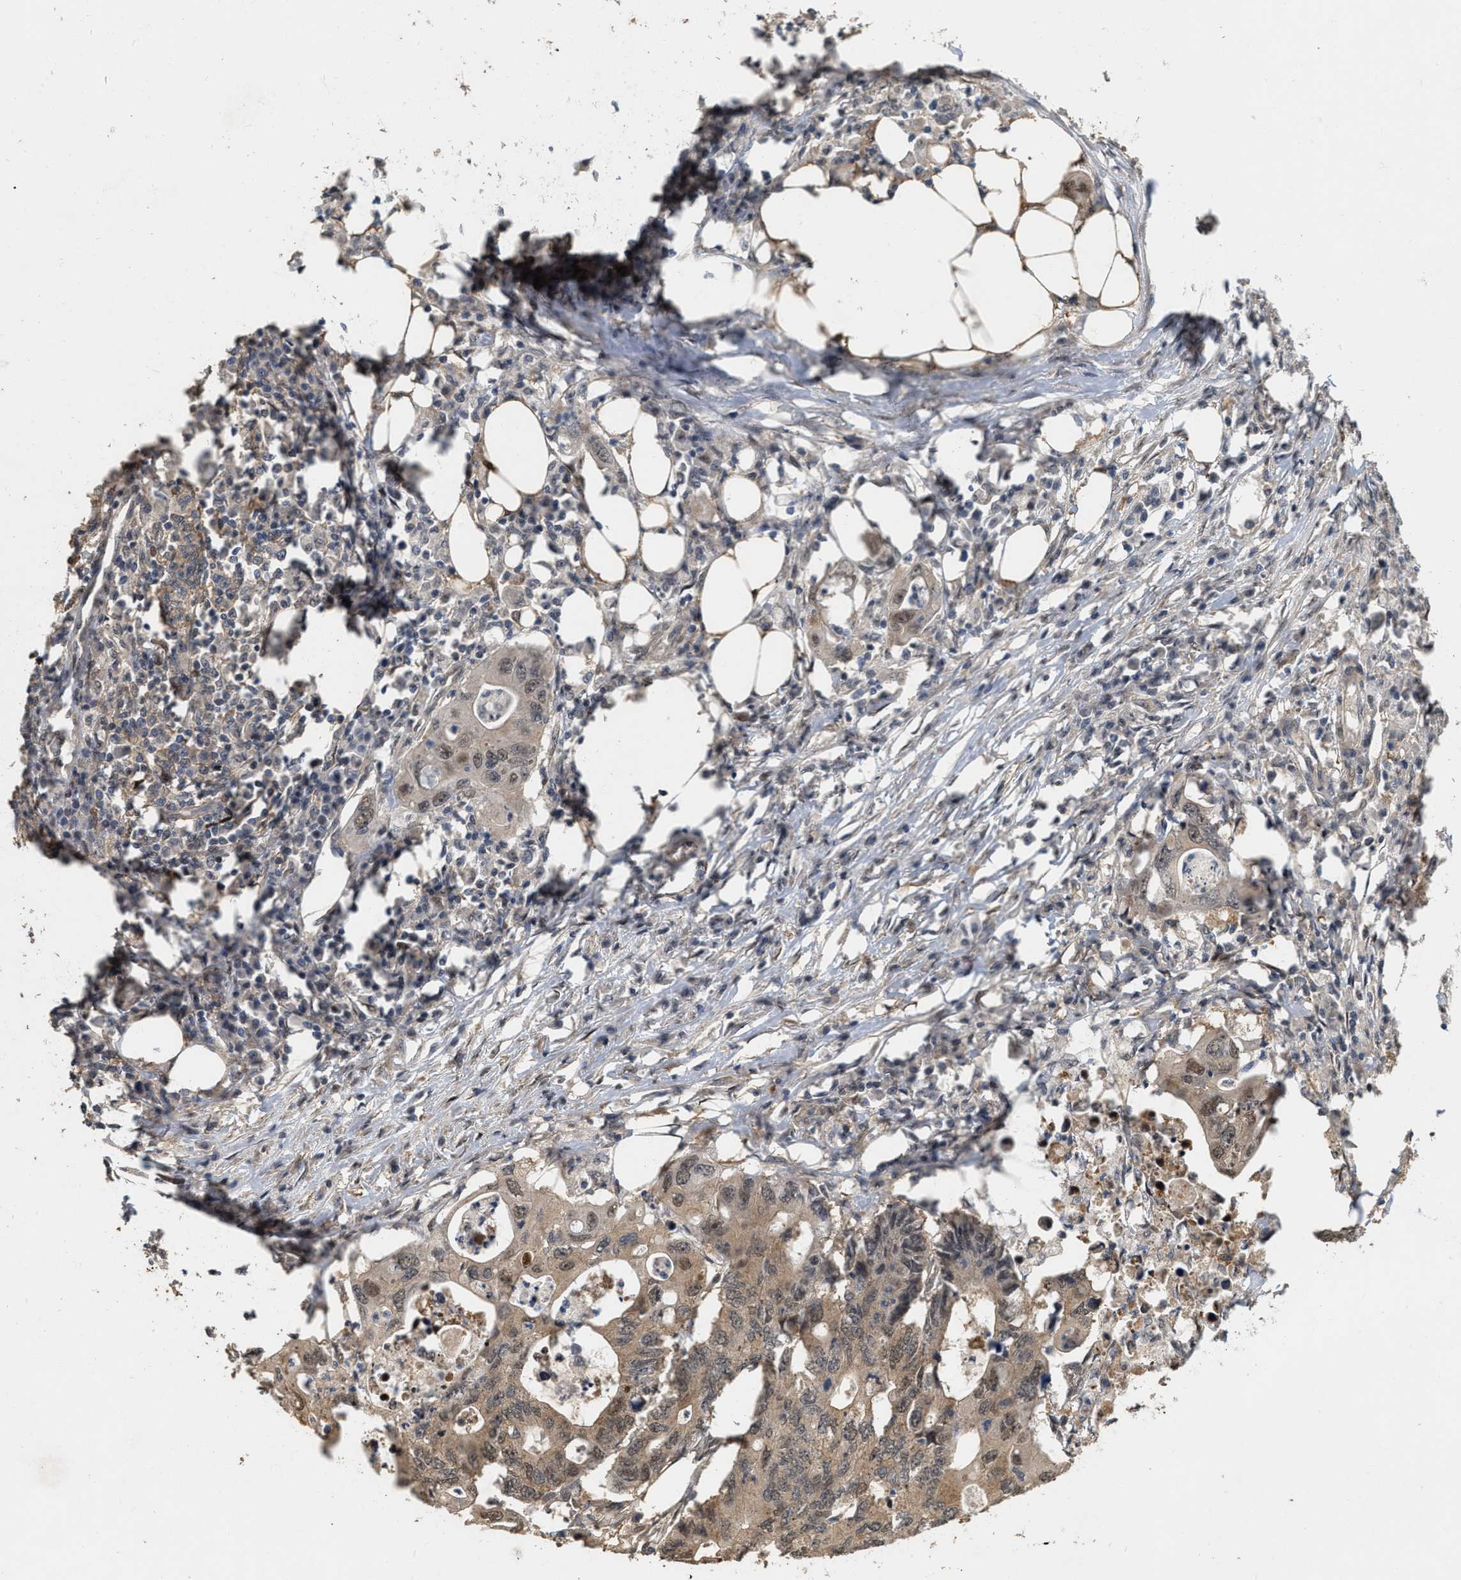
{"staining": {"intensity": "weak", "quantity": ">75%", "location": "cytoplasmic/membranous,nuclear"}, "tissue": "colorectal cancer", "cell_type": "Tumor cells", "image_type": "cancer", "snomed": [{"axis": "morphology", "description": "Adenocarcinoma, NOS"}, {"axis": "topography", "description": "Colon"}], "caption": "IHC micrograph of neoplastic tissue: colorectal adenocarcinoma stained using immunohistochemistry exhibits low levels of weak protein expression localized specifically in the cytoplasmic/membranous and nuclear of tumor cells, appearing as a cytoplasmic/membranous and nuclear brown color.", "gene": "RUVBL1", "patient": {"sex": "male", "age": 71}}